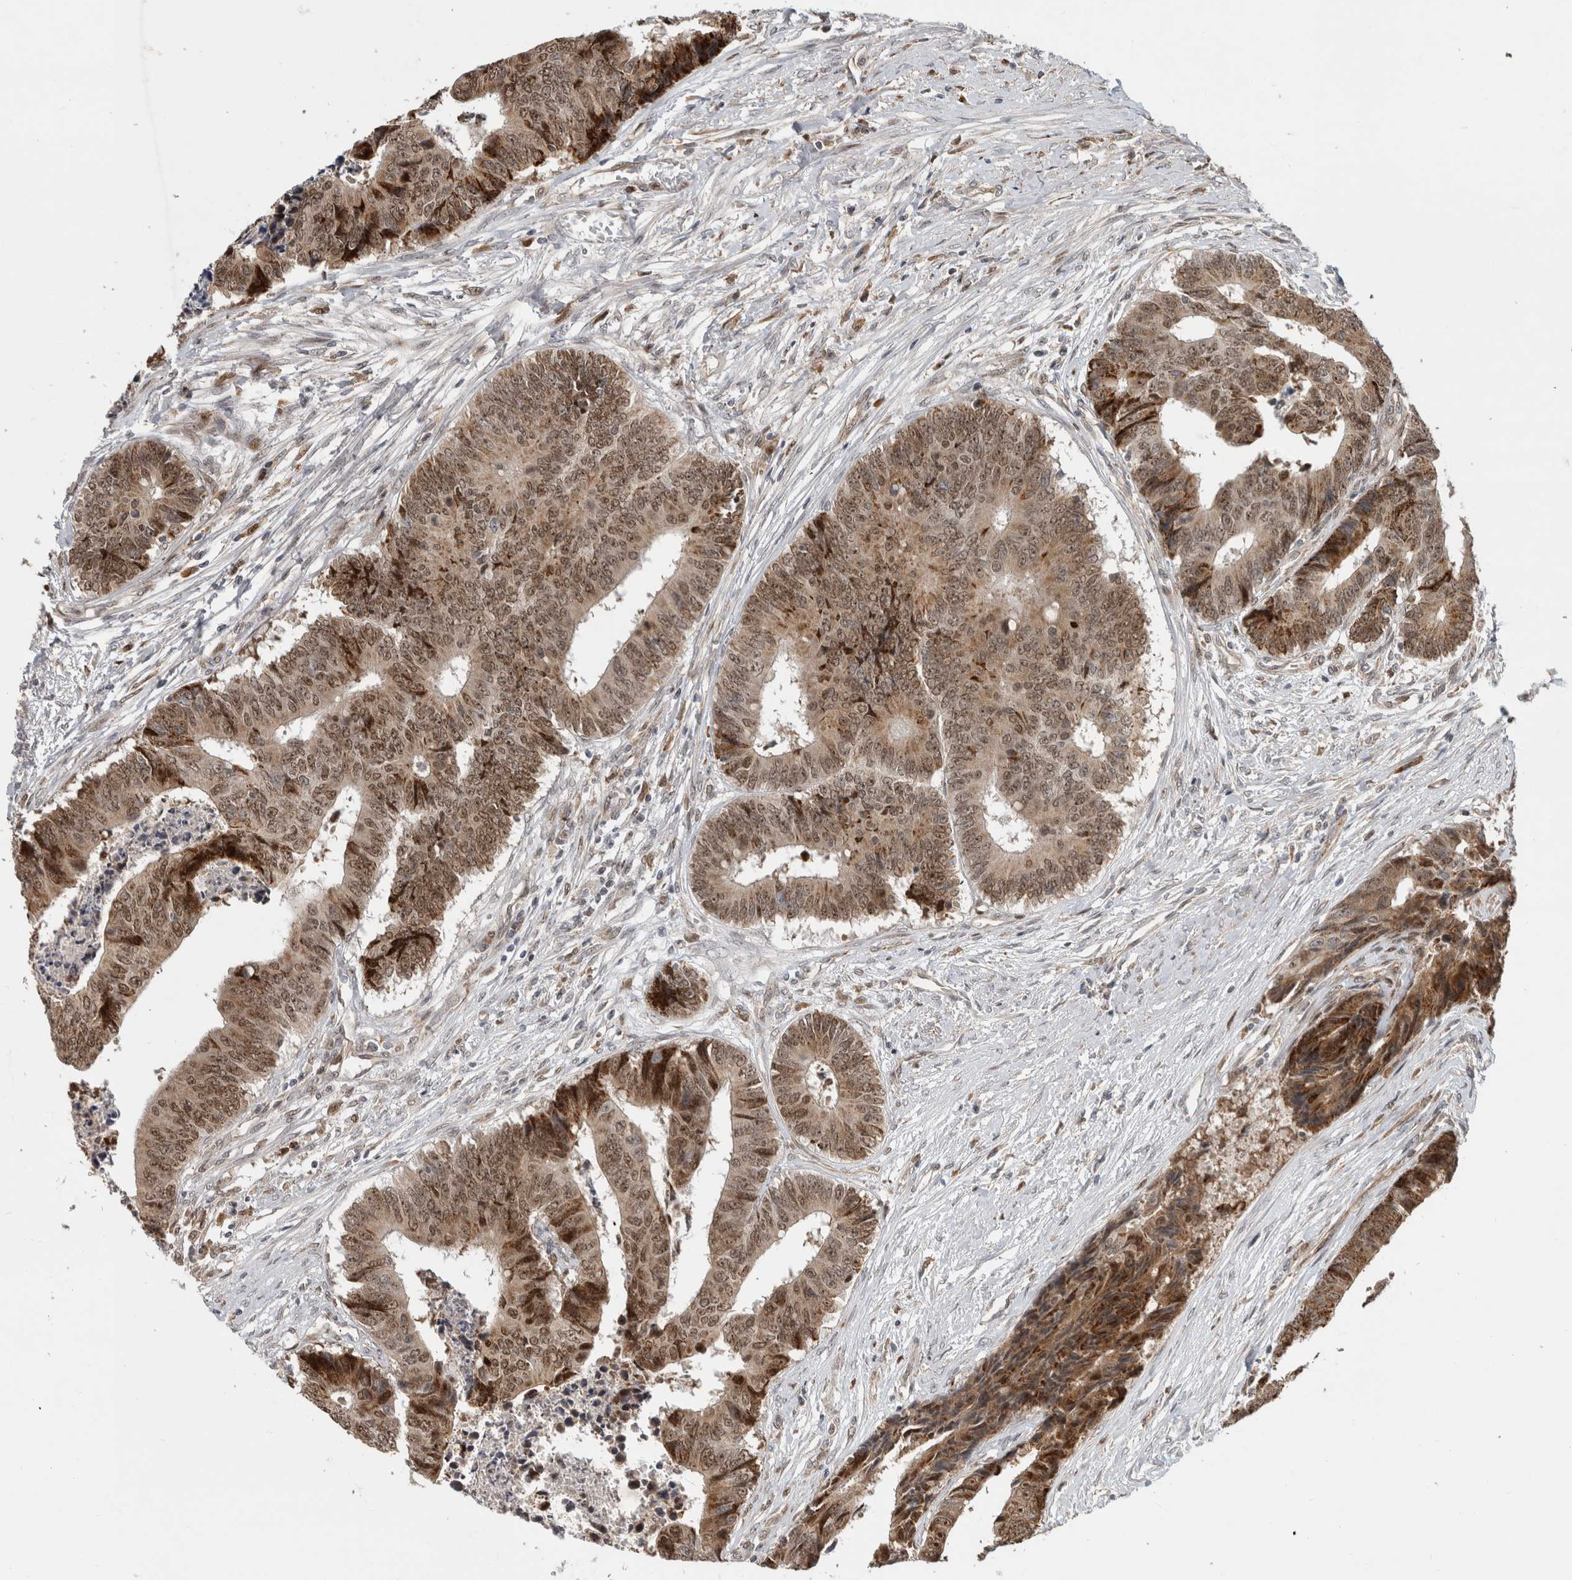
{"staining": {"intensity": "moderate", "quantity": ">75%", "location": "cytoplasmic/membranous,nuclear"}, "tissue": "colorectal cancer", "cell_type": "Tumor cells", "image_type": "cancer", "snomed": [{"axis": "morphology", "description": "Adenocarcinoma, NOS"}, {"axis": "topography", "description": "Rectum"}], "caption": "Human colorectal cancer stained with a brown dye shows moderate cytoplasmic/membranous and nuclear positive expression in about >75% of tumor cells.", "gene": "INSRR", "patient": {"sex": "male", "age": 84}}